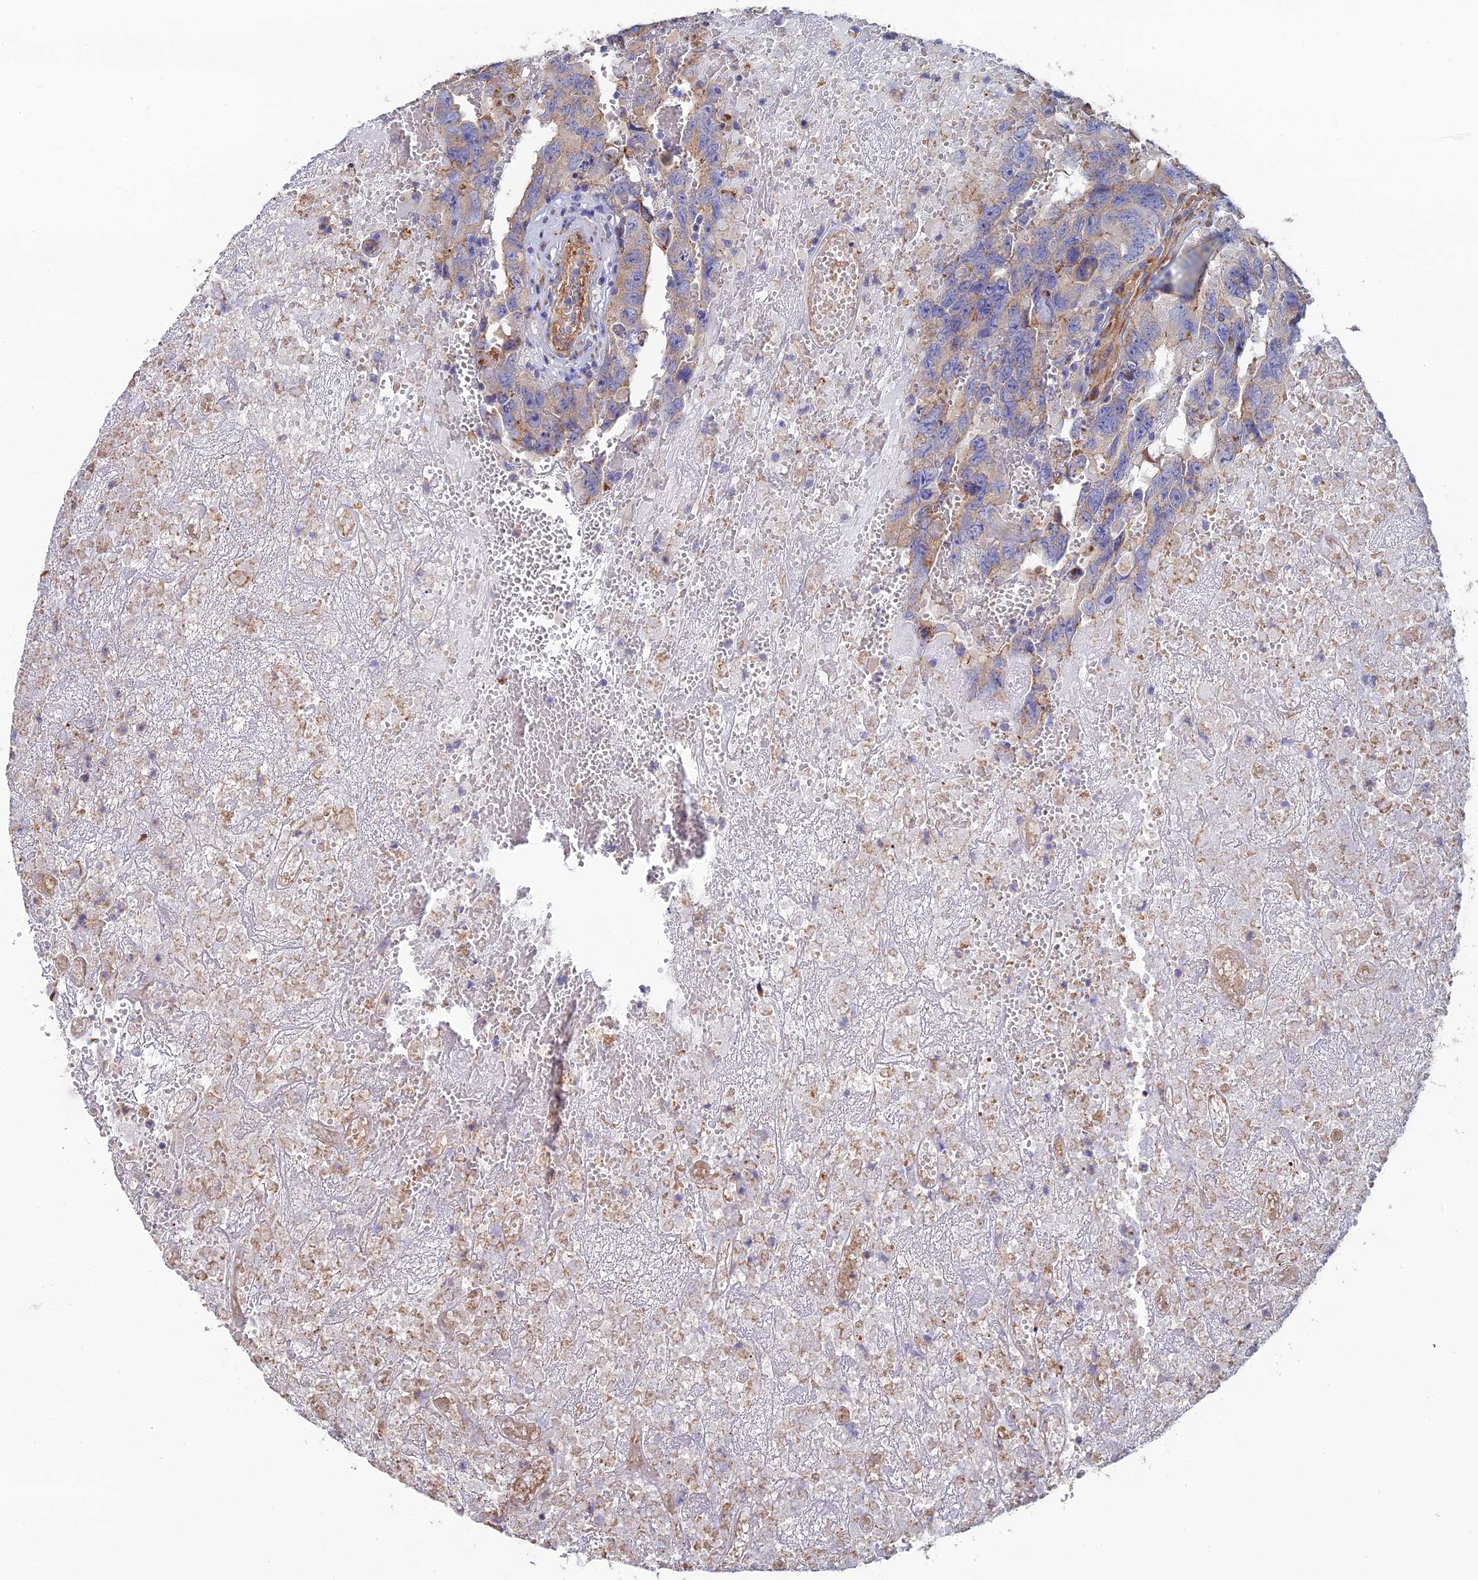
{"staining": {"intensity": "weak", "quantity": "<25%", "location": "cytoplasmic/membranous"}, "tissue": "testis cancer", "cell_type": "Tumor cells", "image_type": "cancer", "snomed": [{"axis": "morphology", "description": "Carcinoma, Embryonal, NOS"}, {"axis": "topography", "description": "Testis"}], "caption": "A high-resolution histopathology image shows IHC staining of testis cancer (embryonal carcinoma), which shows no significant expression in tumor cells.", "gene": "PCDHA5", "patient": {"sex": "male", "age": 45}}